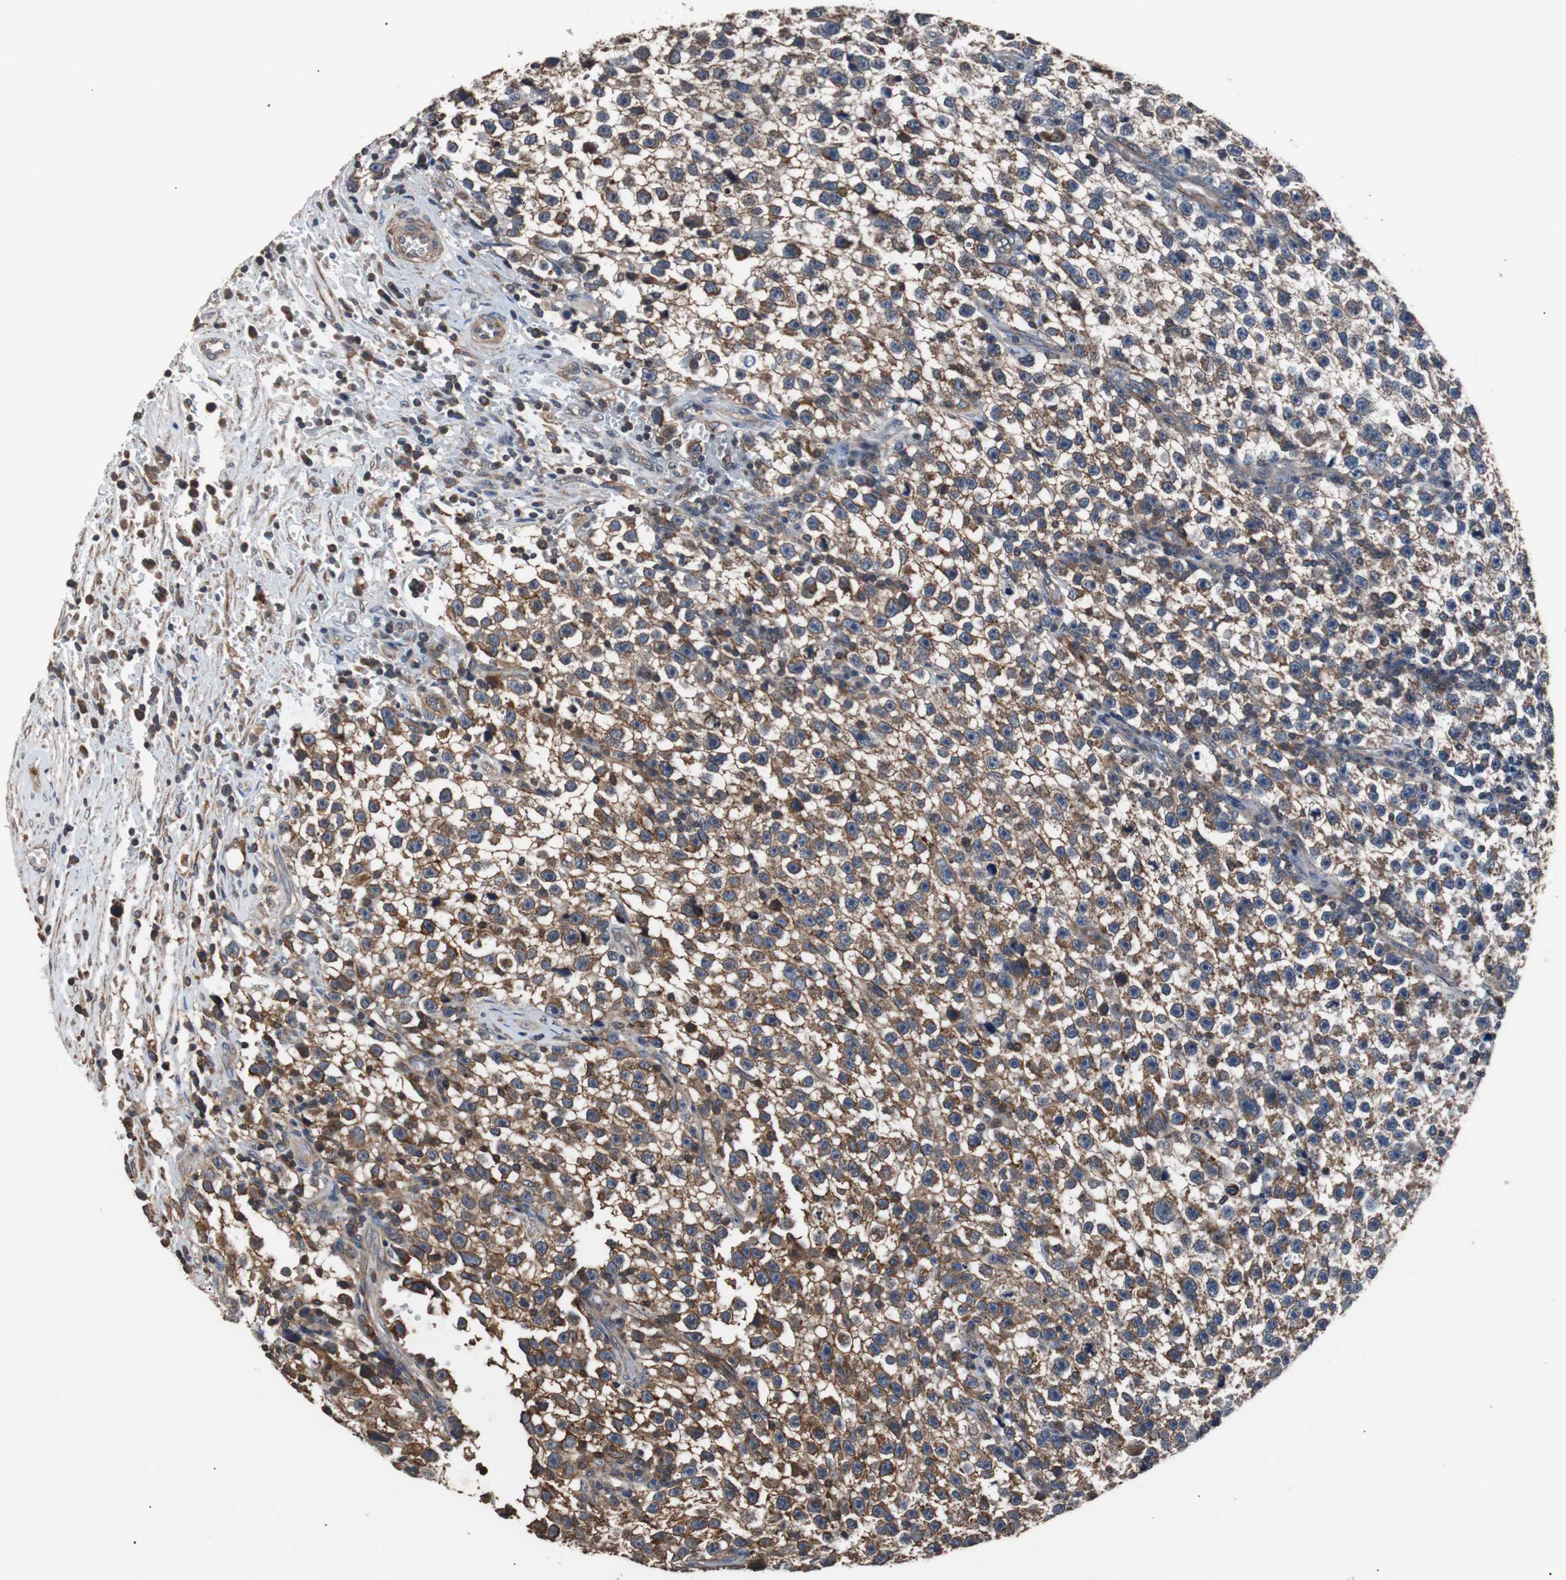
{"staining": {"intensity": "moderate", "quantity": ">75%", "location": "cytoplasmic/membranous"}, "tissue": "testis cancer", "cell_type": "Tumor cells", "image_type": "cancer", "snomed": [{"axis": "morphology", "description": "Seminoma, NOS"}, {"axis": "topography", "description": "Testis"}], "caption": "High-power microscopy captured an immunohistochemistry (IHC) histopathology image of testis cancer, revealing moderate cytoplasmic/membranous staining in approximately >75% of tumor cells.", "gene": "PITRM1", "patient": {"sex": "male", "age": 33}}